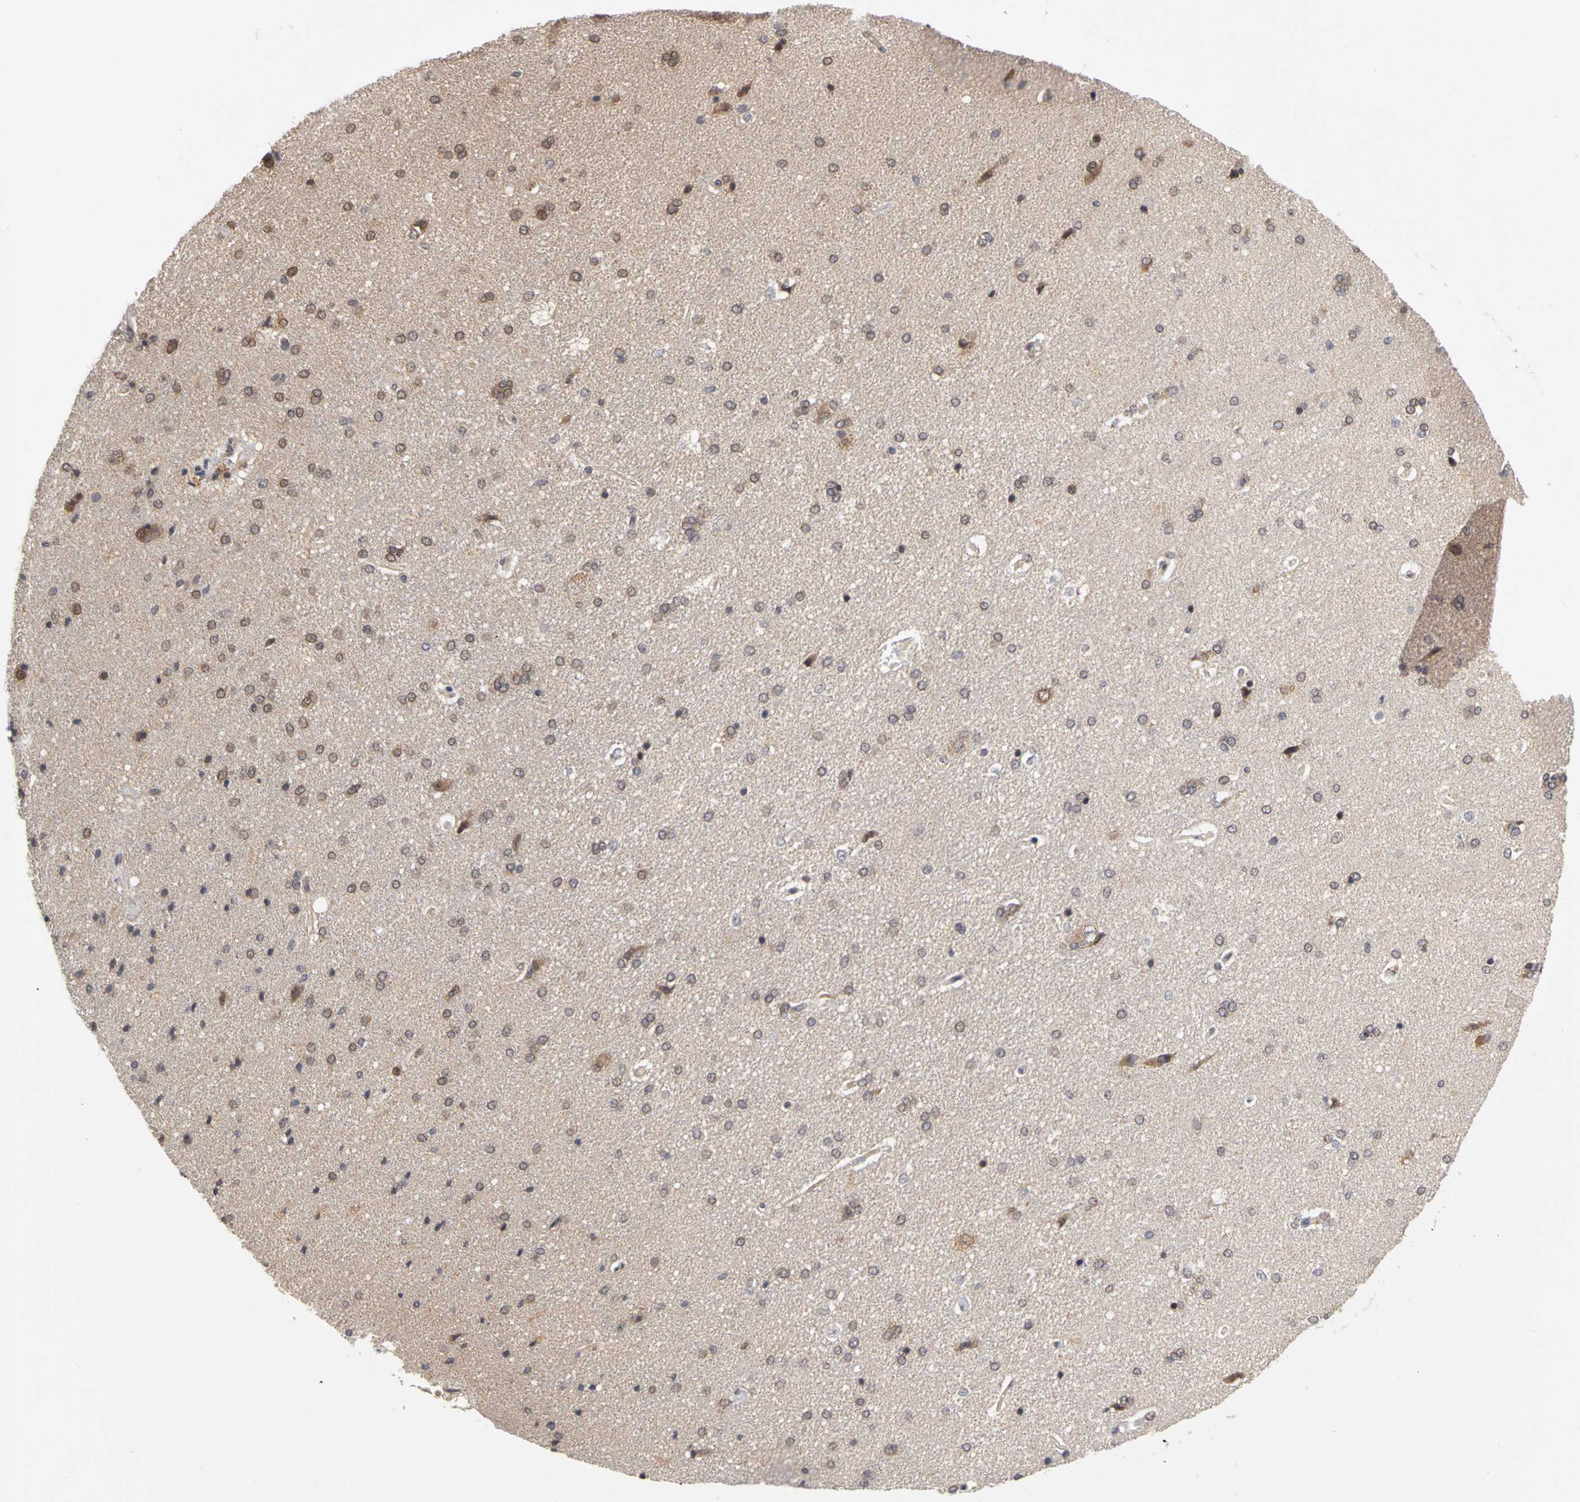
{"staining": {"intensity": "negative", "quantity": "none", "location": "none"}, "tissue": "cerebral cortex", "cell_type": "Endothelial cells", "image_type": "normal", "snomed": [{"axis": "morphology", "description": "Normal tissue, NOS"}, {"axis": "topography", "description": "Cerebral cortex"}], "caption": "IHC photomicrograph of unremarkable cerebral cortex stained for a protein (brown), which demonstrates no expression in endothelial cells.", "gene": "UBE2M", "patient": {"sex": "male", "age": 62}}